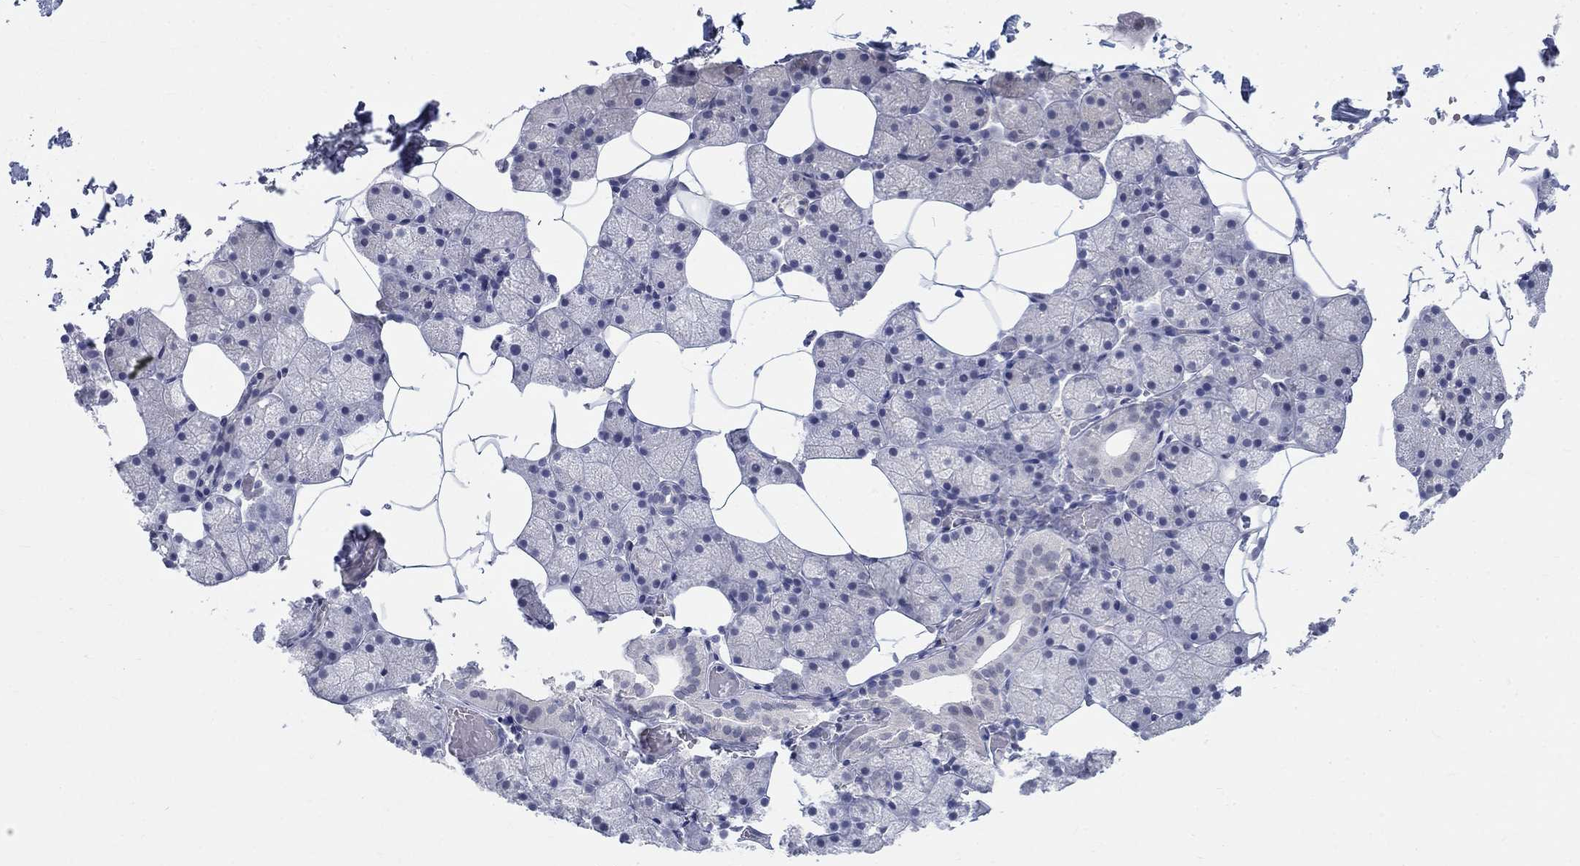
{"staining": {"intensity": "negative", "quantity": "none", "location": "none"}, "tissue": "salivary gland", "cell_type": "Glandular cells", "image_type": "normal", "snomed": [{"axis": "morphology", "description": "Normal tissue, NOS"}, {"axis": "topography", "description": "Salivary gland"}], "caption": "Immunohistochemical staining of benign human salivary gland reveals no significant expression in glandular cells. (DAB immunohistochemistry (IHC), high magnification).", "gene": "EGFLAM", "patient": {"sex": "male", "age": 38}}